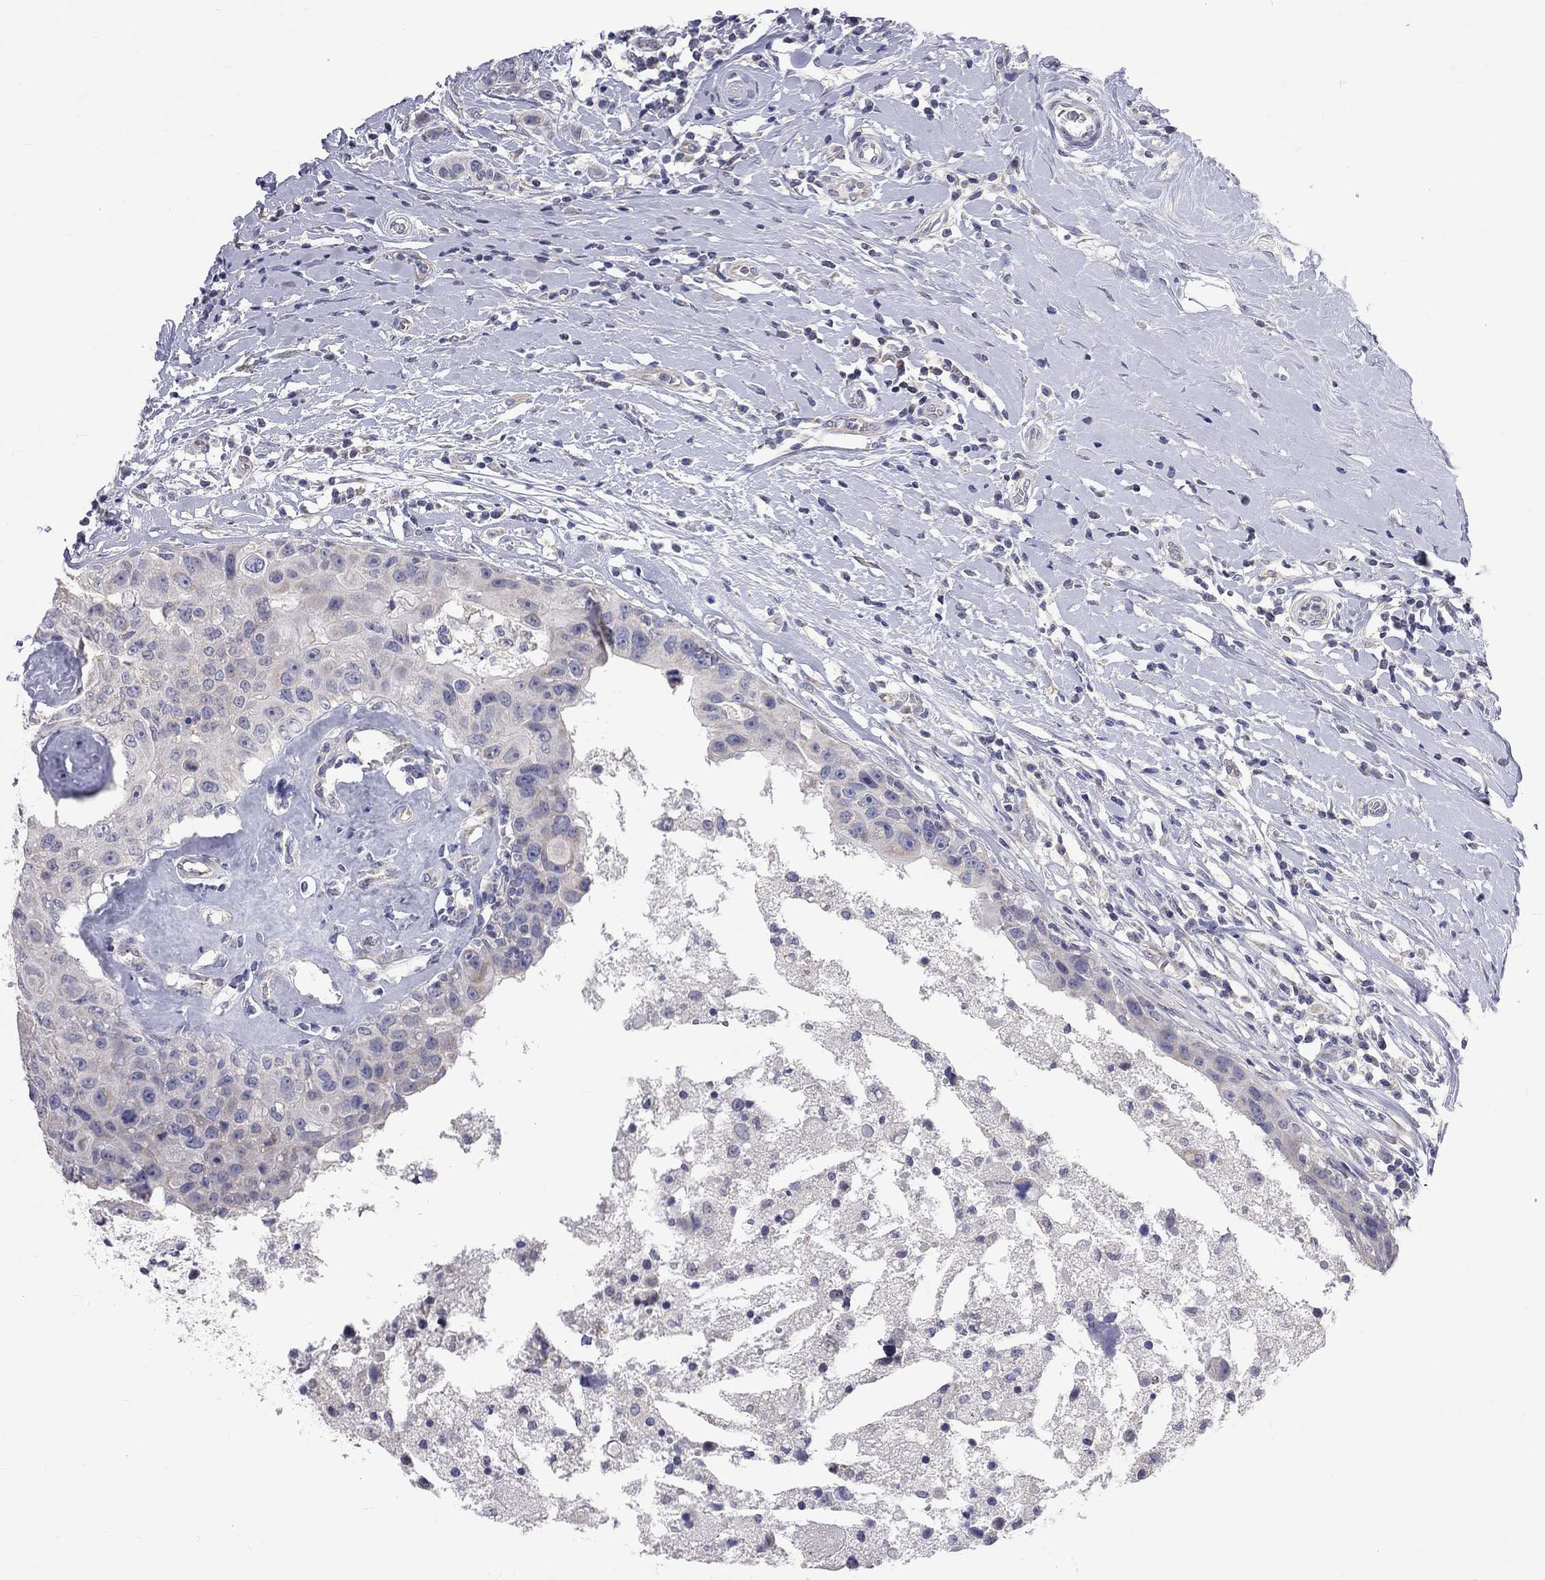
{"staining": {"intensity": "negative", "quantity": "none", "location": "none"}, "tissue": "breast cancer", "cell_type": "Tumor cells", "image_type": "cancer", "snomed": [{"axis": "morphology", "description": "Duct carcinoma"}, {"axis": "topography", "description": "Breast"}], "caption": "Immunohistochemical staining of human breast cancer reveals no significant positivity in tumor cells.", "gene": "OPRK1", "patient": {"sex": "female", "age": 27}}